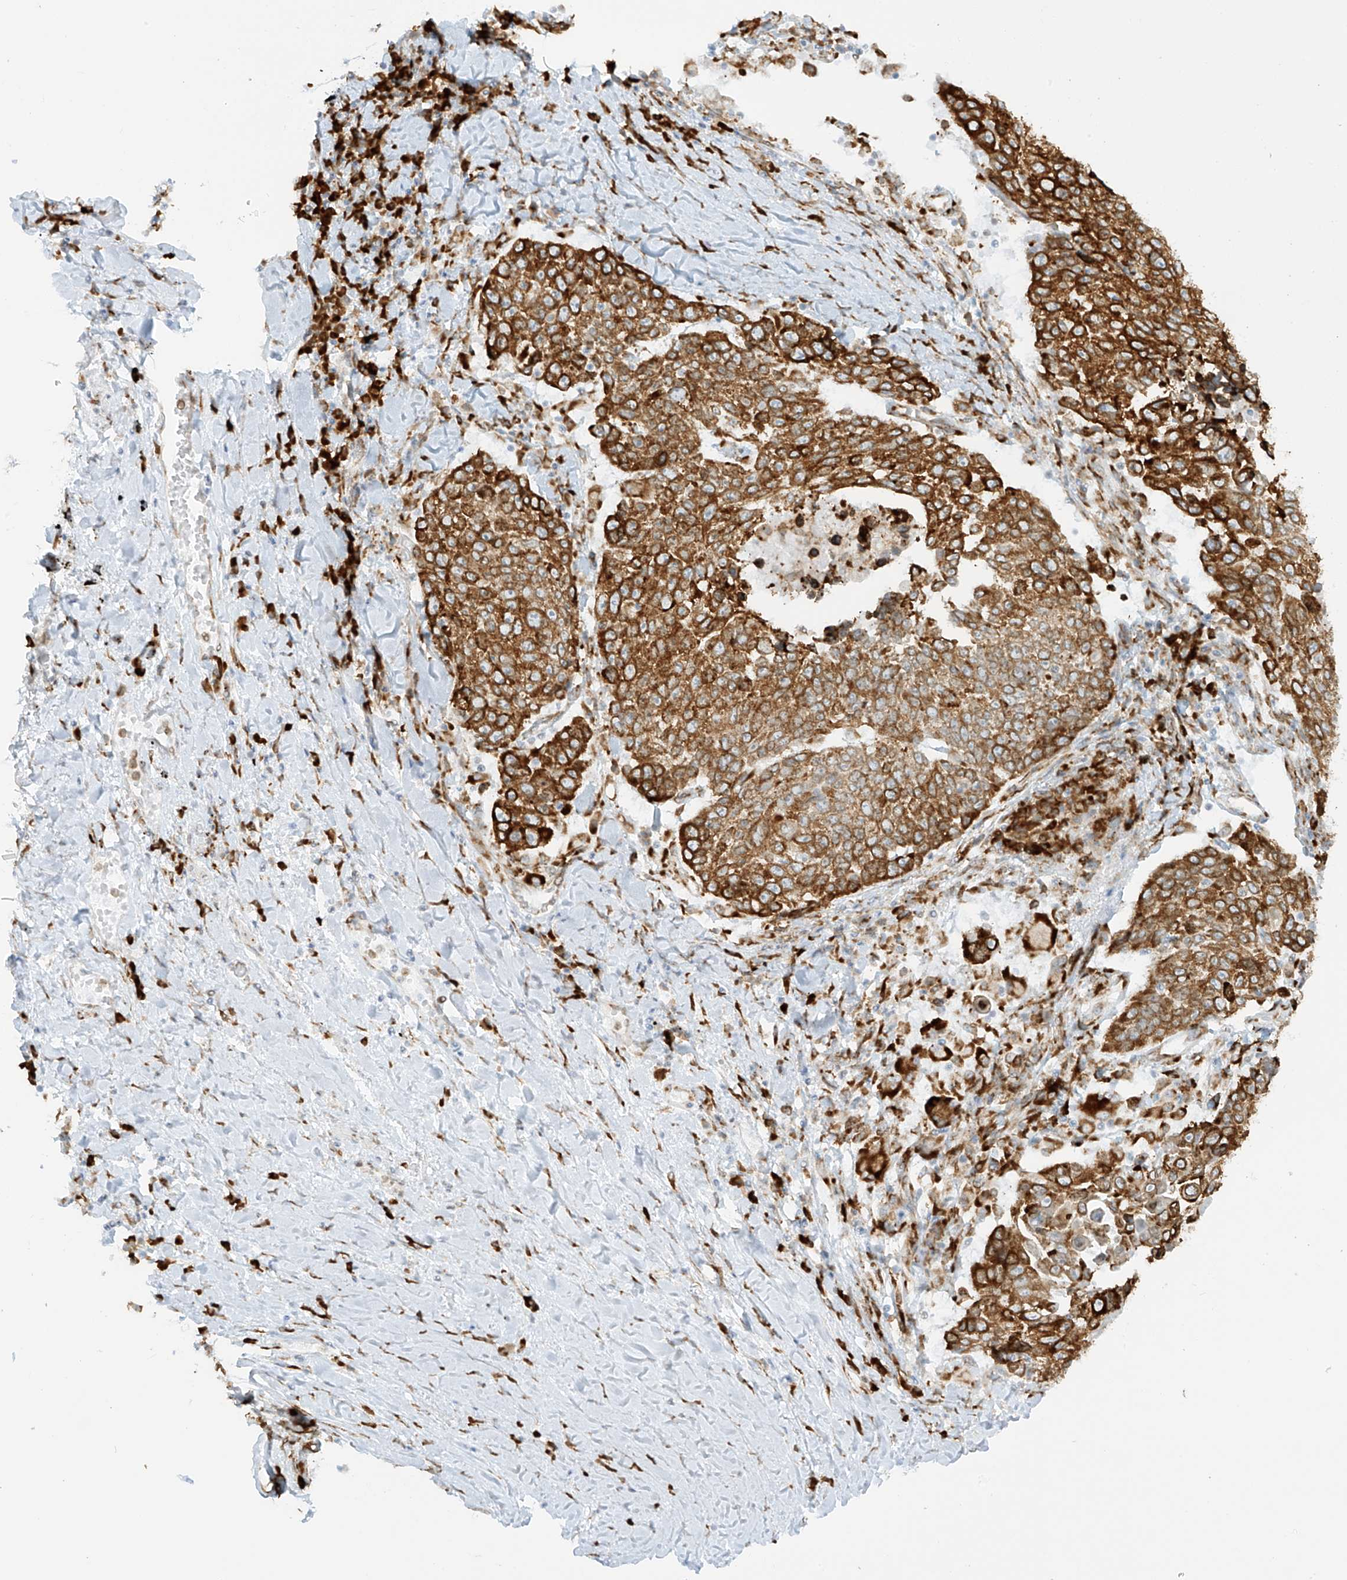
{"staining": {"intensity": "strong", "quantity": ">75%", "location": "cytoplasmic/membranous"}, "tissue": "lung cancer", "cell_type": "Tumor cells", "image_type": "cancer", "snomed": [{"axis": "morphology", "description": "Squamous cell carcinoma, NOS"}, {"axis": "topography", "description": "Lung"}], "caption": "Strong cytoplasmic/membranous protein expression is present in approximately >75% of tumor cells in lung cancer. (DAB IHC, brown staining for protein, blue staining for nuclei).", "gene": "LRRC59", "patient": {"sex": "male", "age": 66}}